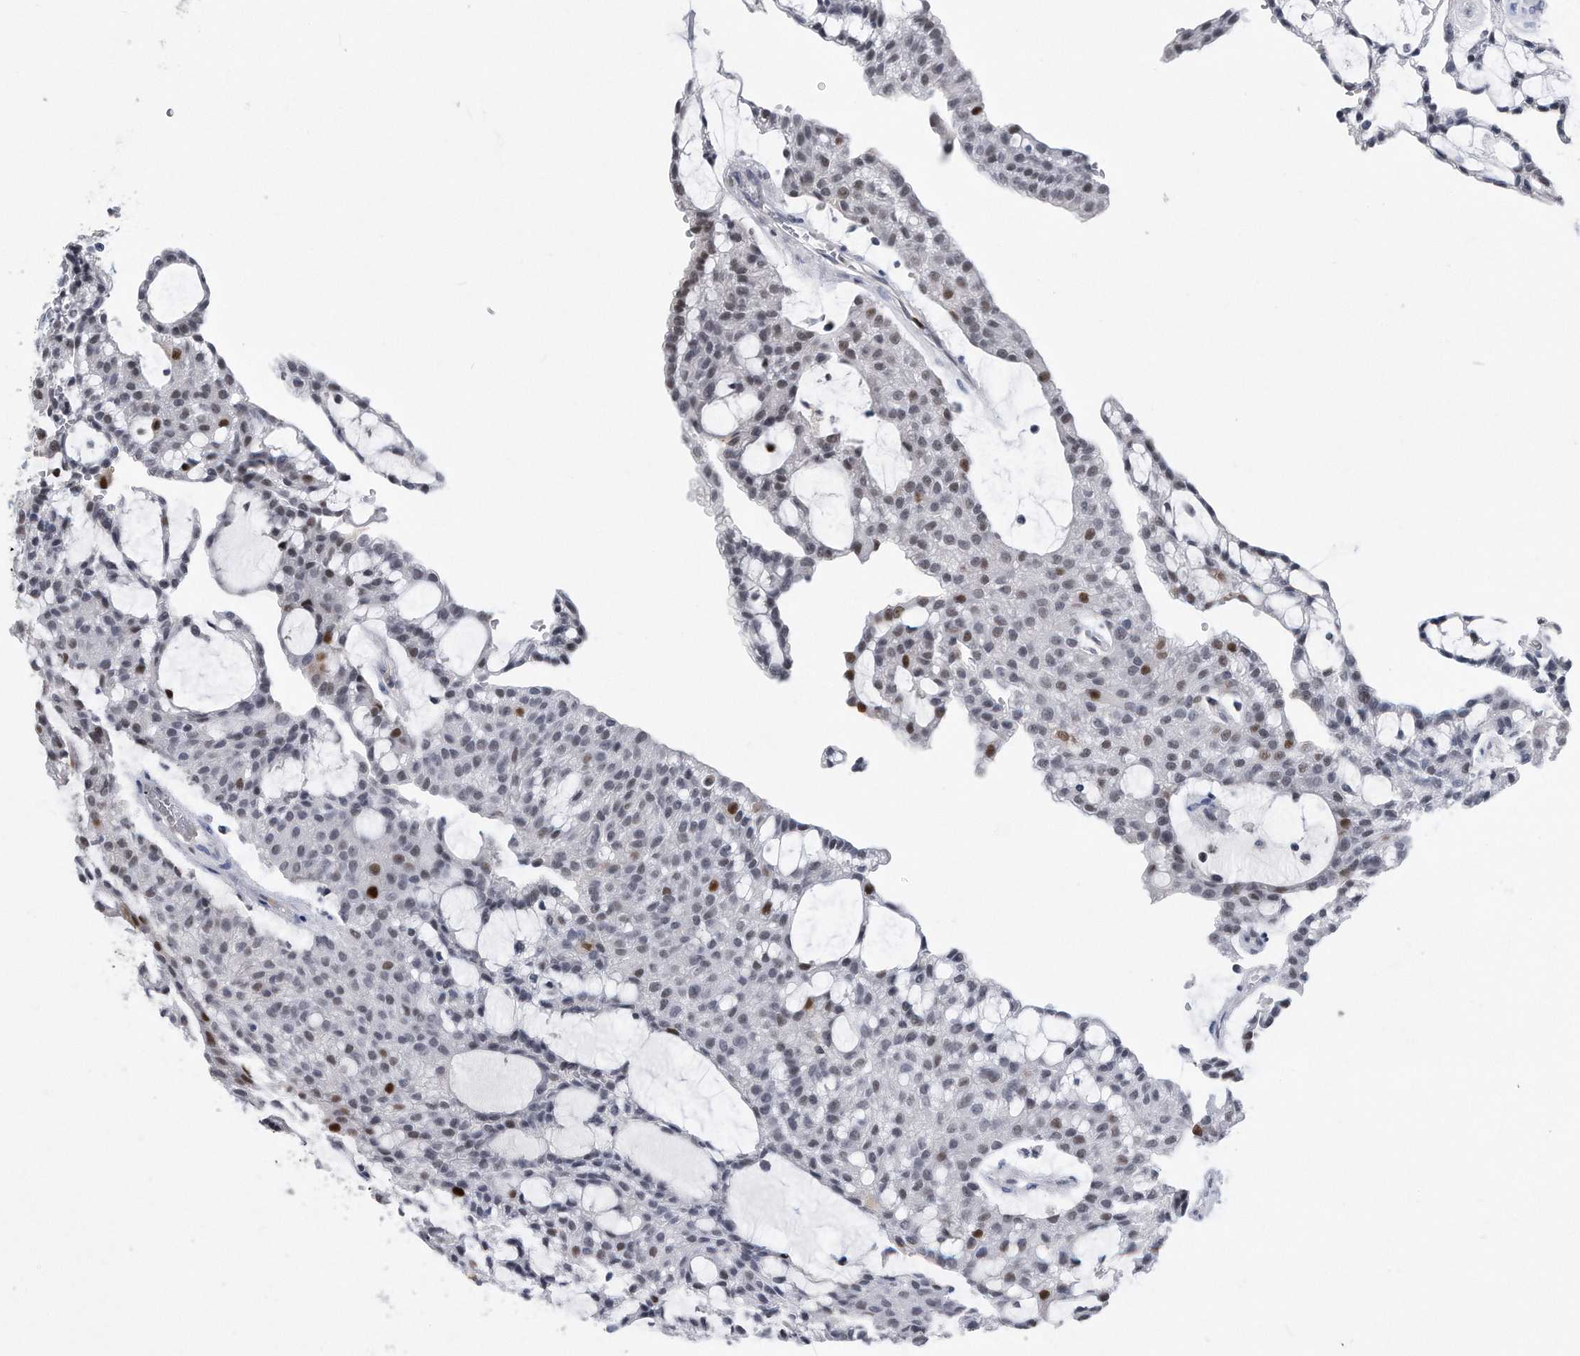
{"staining": {"intensity": "moderate", "quantity": "<25%", "location": "nuclear"}, "tissue": "renal cancer", "cell_type": "Tumor cells", "image_type": "cancer", "snomed": [{"axis": "morphology", "description": "Adenocarcinoma, NOS"}, {"axis": "topography", "description": "Kidney"}], "caption": "A brown stain highlights moderate nuclear expression of a protein in renal cancer tumor cells.", "gene": "PCNA", "patient": {"sex": "male", "age": 63}}